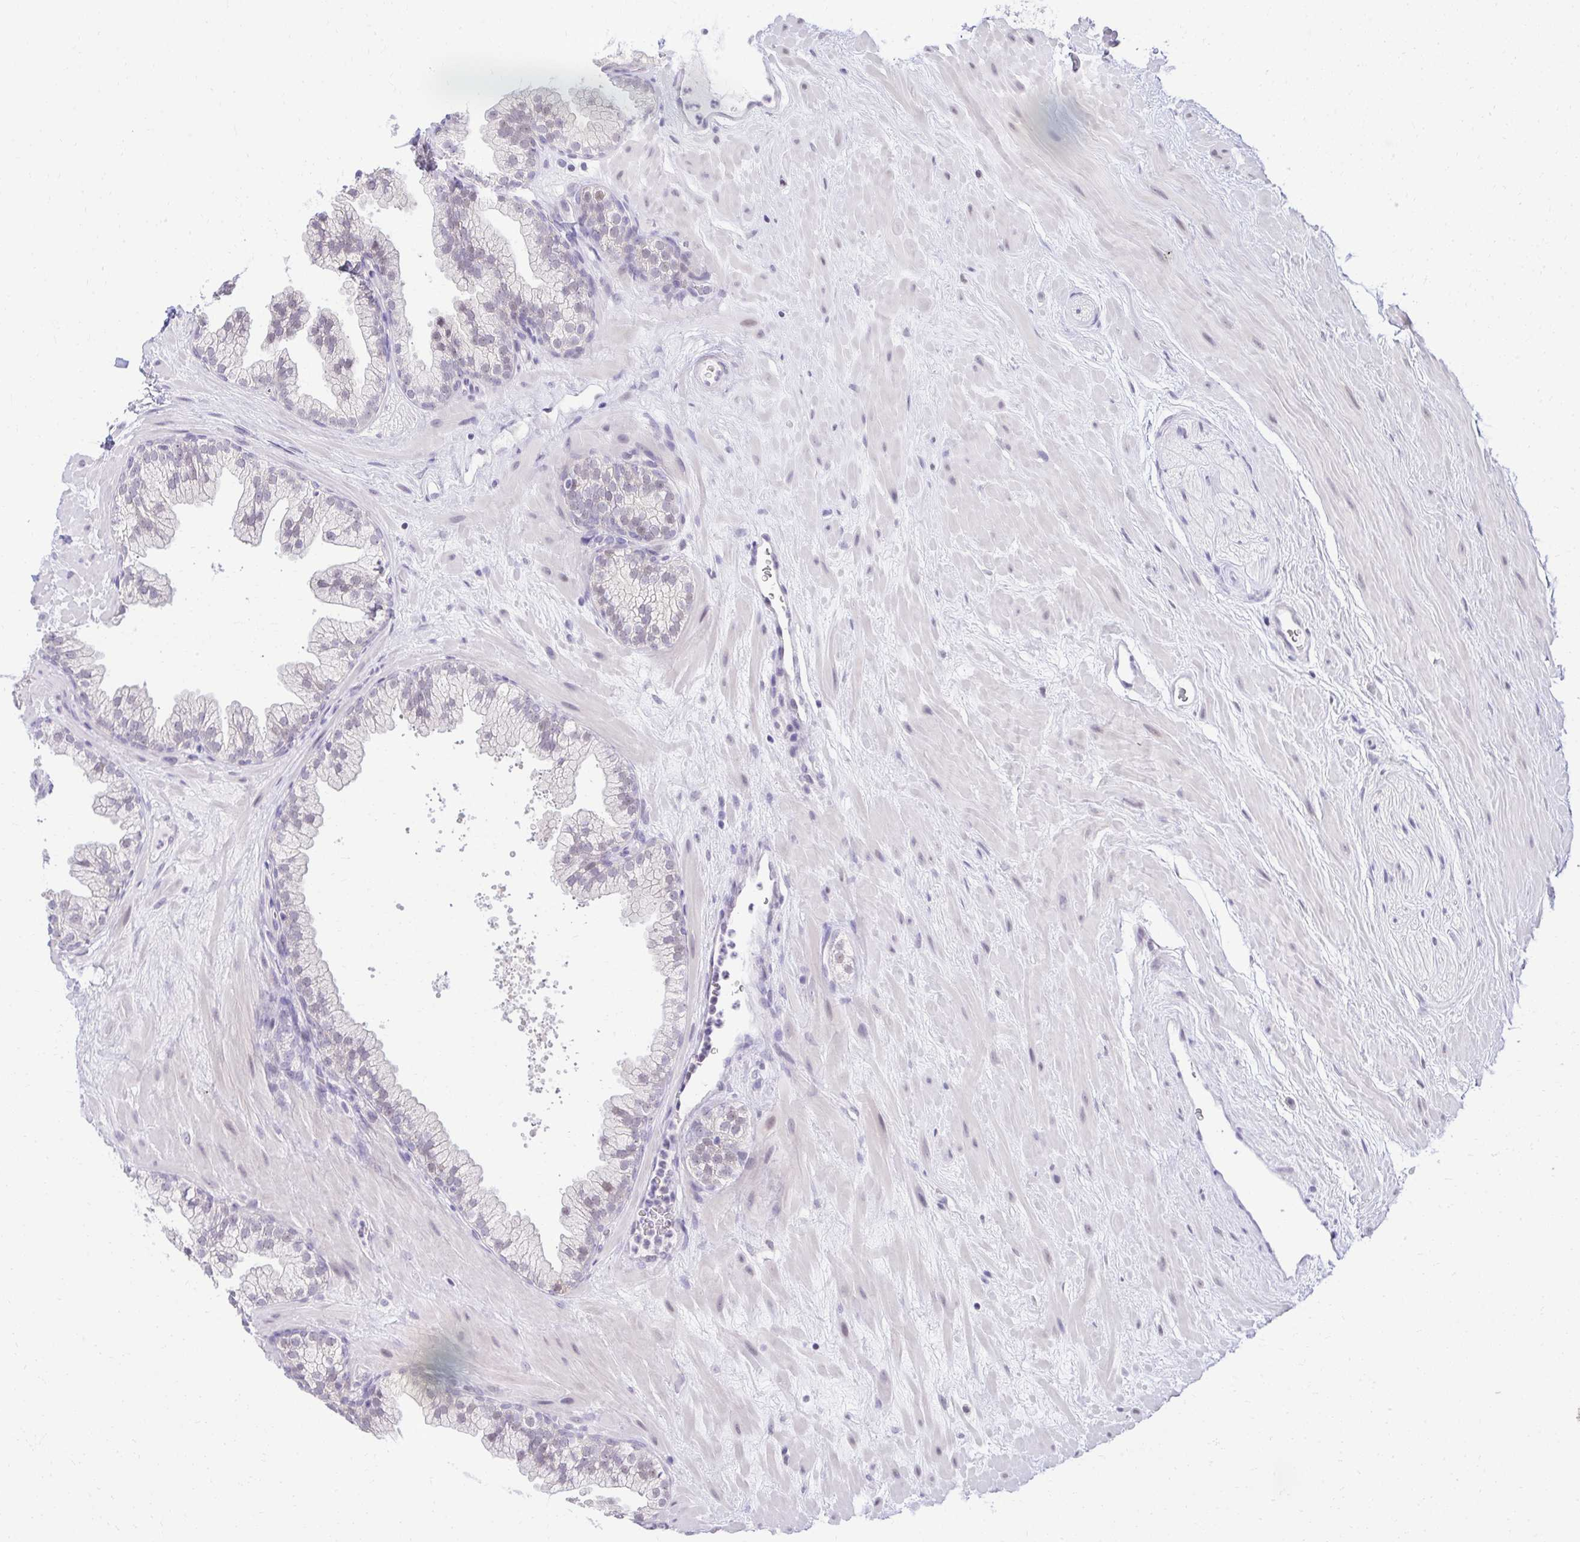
{"staining": {"intensity": "negative", "quantity": "none", "location": "none"}, "tissue": "prostate", "cell_type": "Glandular cells", "image_type": "normal", "snomed": [{"axis": "morphology", "description": "Normal tissue, NOS"}, {"axis": "topography", "description": "Prostate"}, {"axis": "topography", "description": "Peripheral nerve tissue"}], "caption": "High power microscopy micrograph of an immunohistochemistry photomicrograph of unremarkable prostate, revealing no significant staining in glandular cells.", "gene": "EID3", "patient": {"sex": "male", "age": 61}}